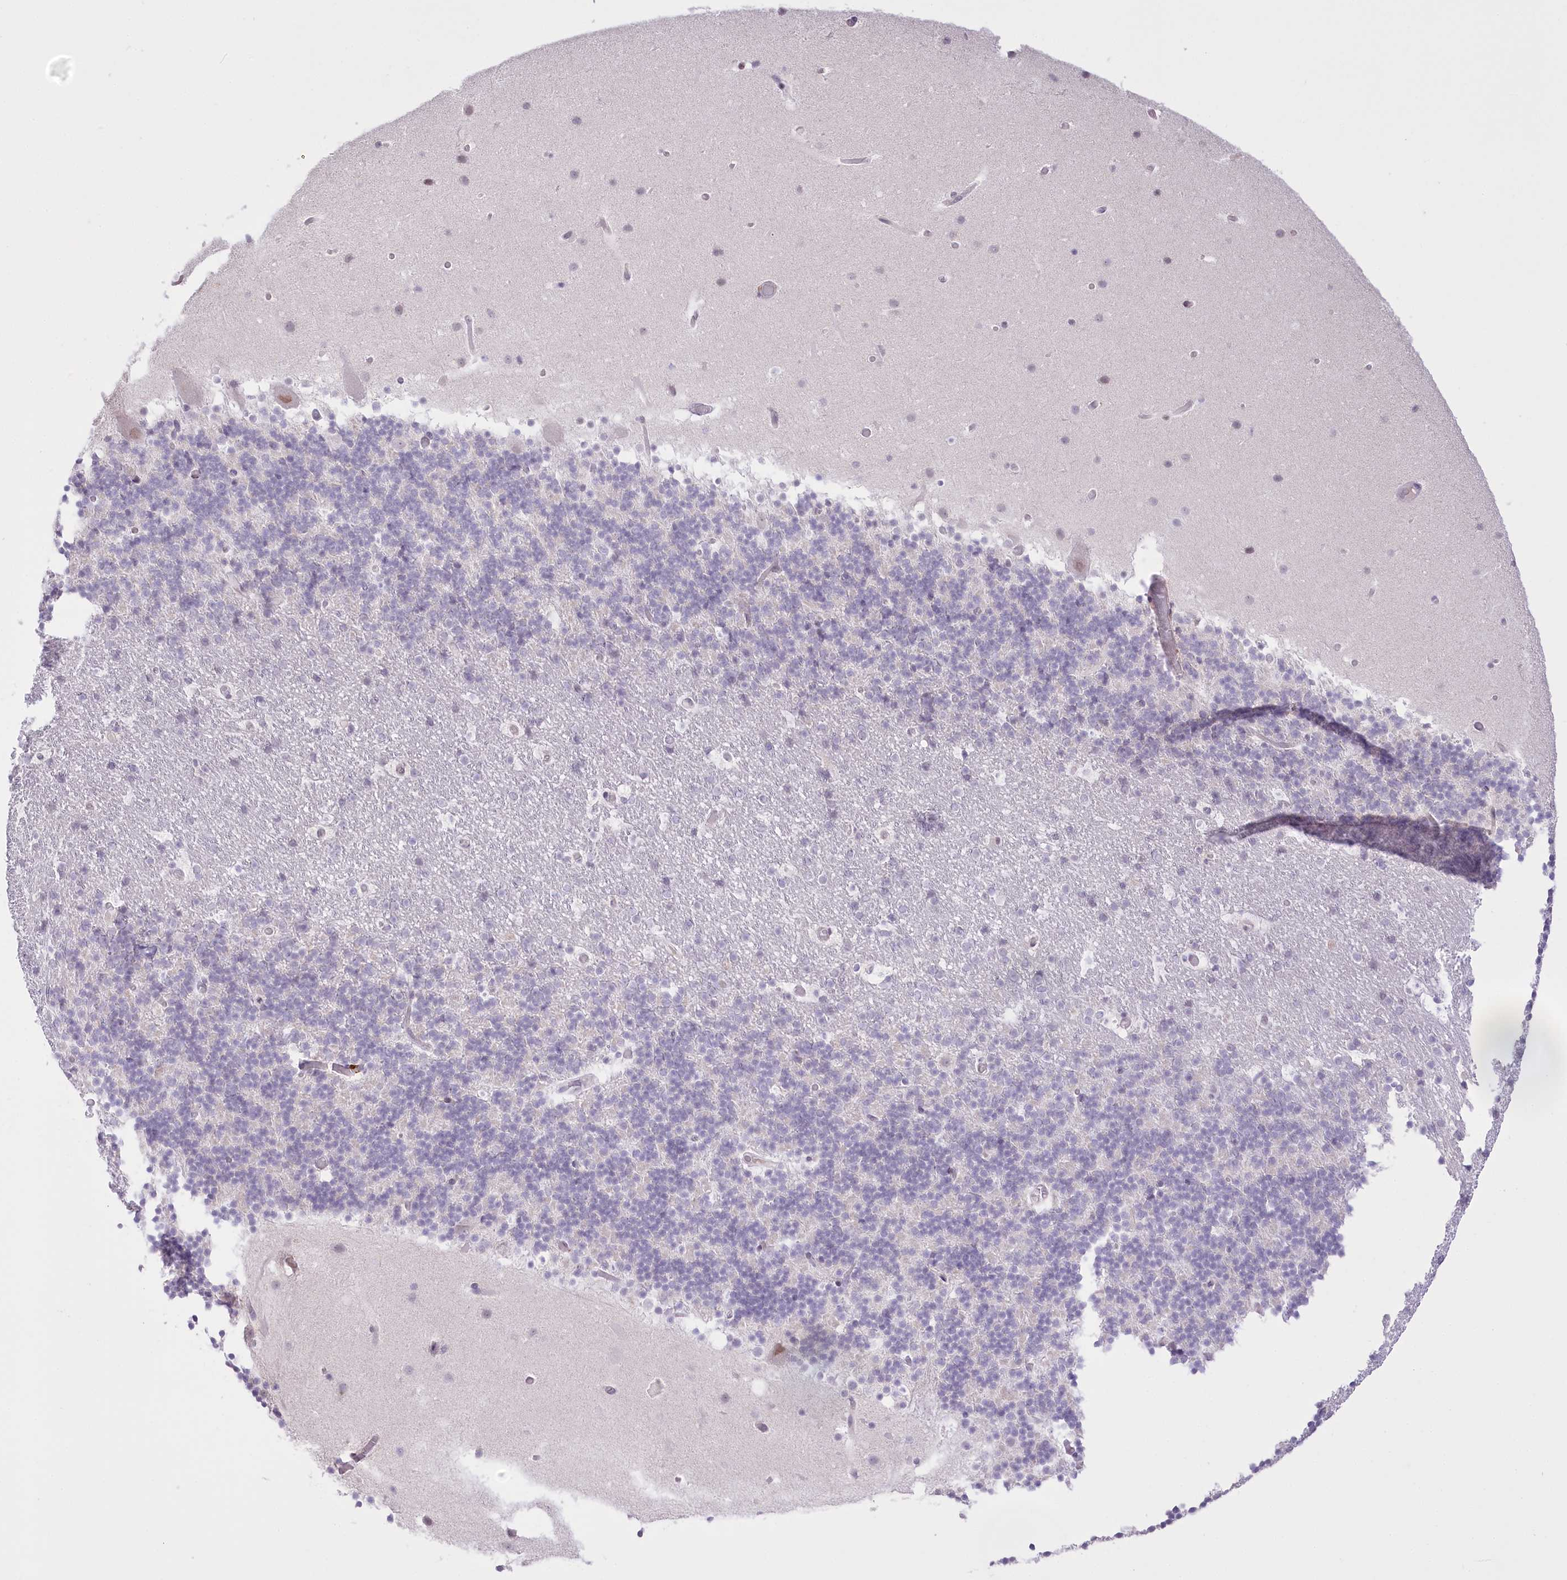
{"staining": {"intensity": "negative", "quantity": "none", "location": "none"}, "tissue": "cerebellum", "cell_type": "Cells in granular layer", "image_type": "normal", "snomed": [{"axis": "morphology", "description": "Normal tissue, NOS"}, {"axis": "topography", "description": "Cerebellum"}], "caption": "Immunohistochemistry image of unremarkable cerebellum: cerebellum stained with DAB reveals no significant protein staining in cells in granular layer. The staining was performed using DAB (3,3'-diaminobenzidine) to visualize the protein expression in brown, while the nuclei were stained in blue with hematoxylin (Magnification: 20x).", "gene": "SLC39A10", "patient": {"sex": "male", "age": 57}}